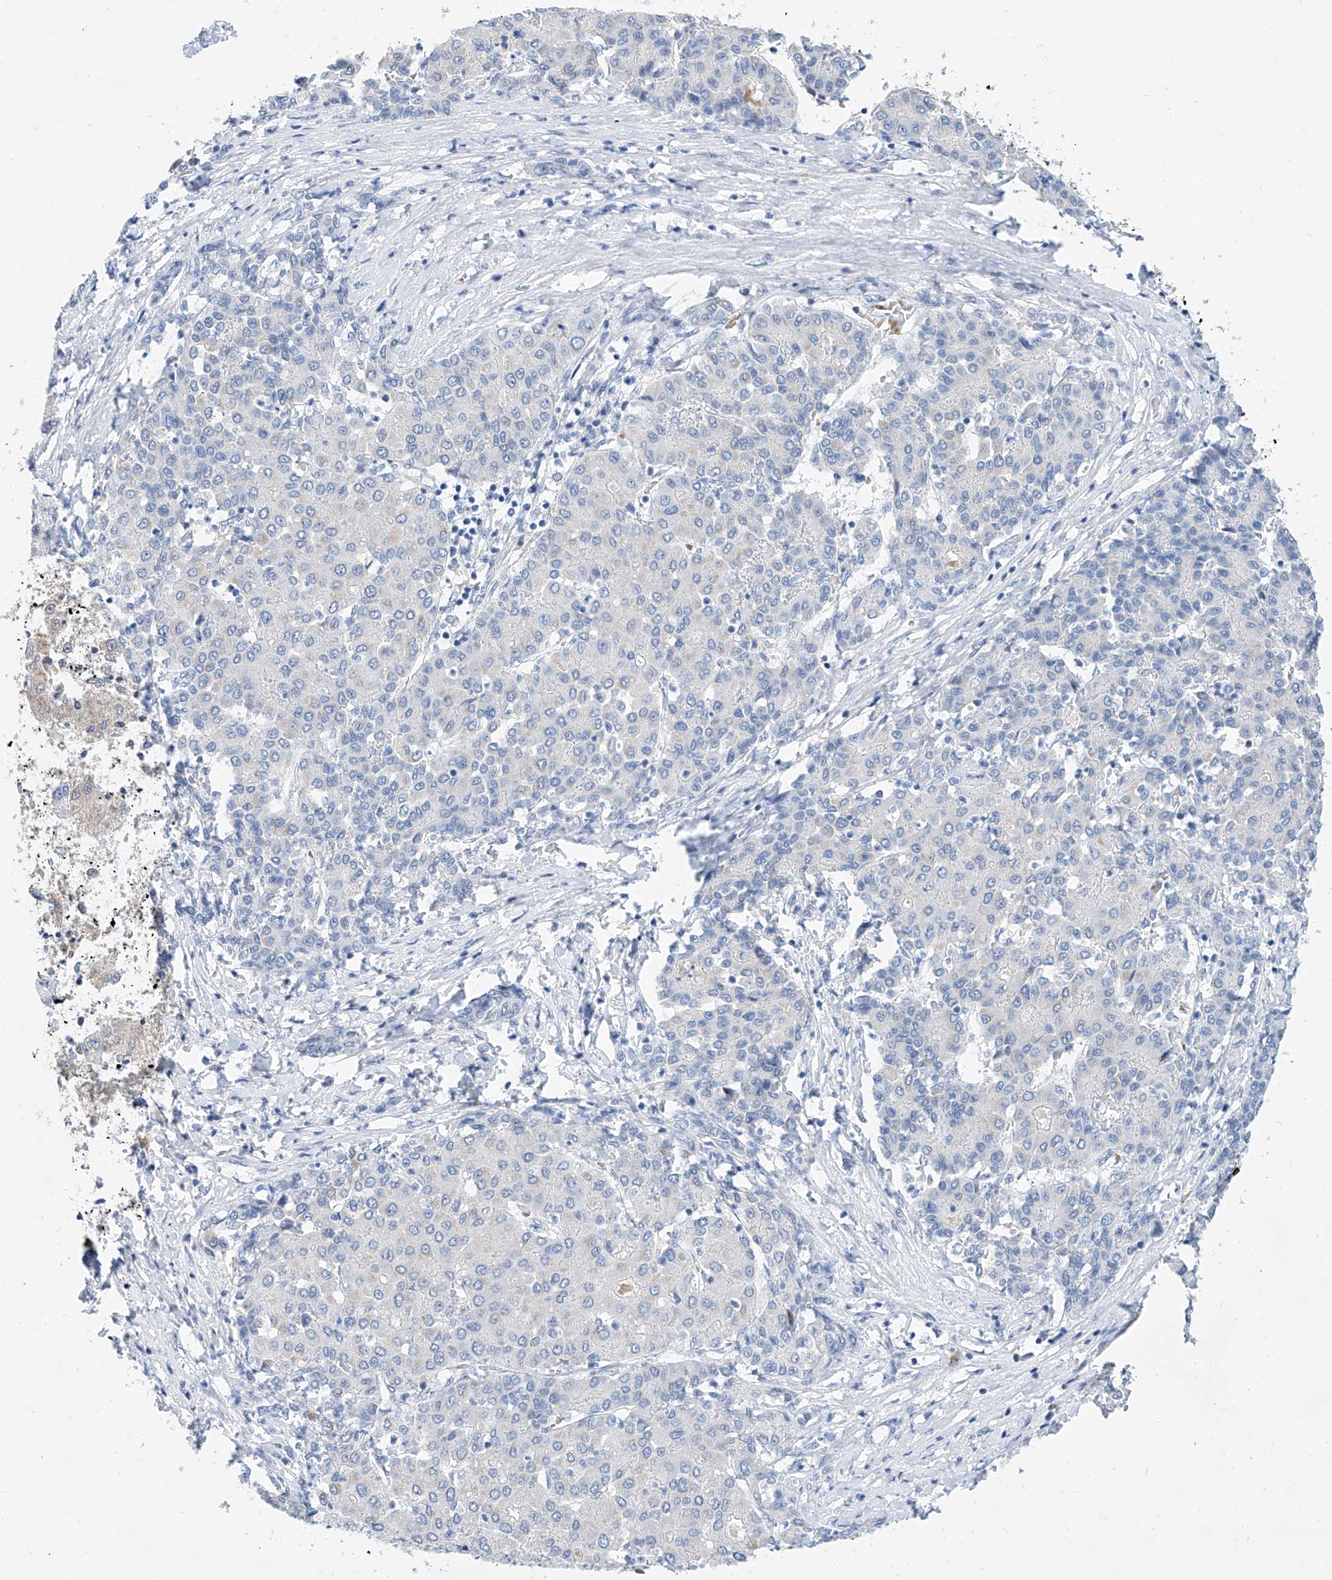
{"staining": {"intensity": "negative", "quantity": "none", "location": "none"}, "tissue": "liver cancer", "cell_type": "Tumor cells", "image_type": "cancer", "snomed": [{"axis": "morphology", "description": "Carcinoma, Hepatocellular, NOS"}, {"axis": "topography", "description": "Liver"}], "caption": "This is an IHC micrograph of human liver cancer (hepatocellular carcinoma). There is no expression in tumor cells.", "gene": "BPTF", "patient": {"sex": "male", "age": 65}}